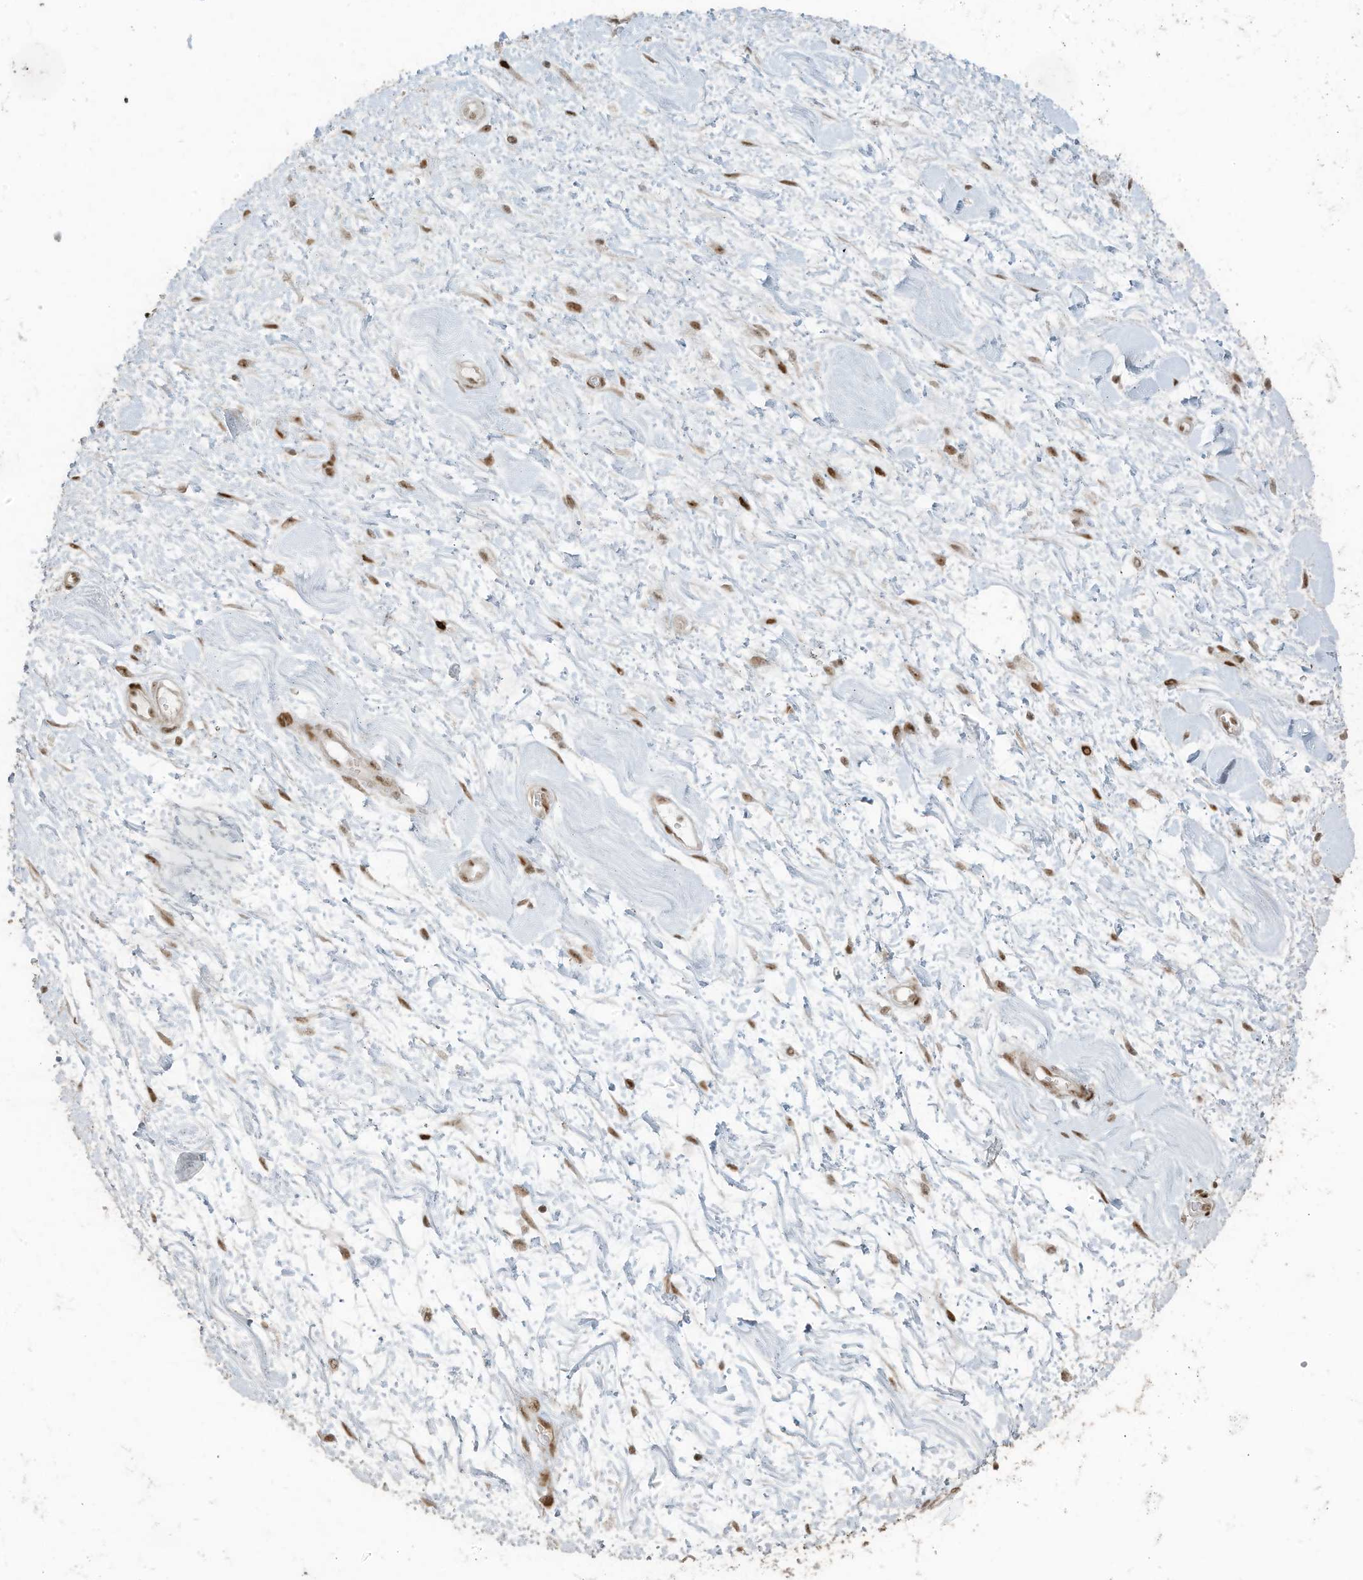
{"staining": {"intensity": "moderate", "quantity": ">75%", "location": "nuclear"}, "tissue": "soft tissue", "cell_type": "Chondrocytes", "image_type": "normal", "snomed": [{"axis": "morphology", "description": "Normal tissue, NOS"}, {"axis": "morphology", "description": "Adenocarcinoma, NOS"}, {"axis": "topography", "description": "Pancreas"}, {"axis": "topography", "description": "Peripheral nerve tissue"}], "caption": "Protein staining displays moderate nuclear staining in about >75% of chondrocytes in benign soft tissue. (Stains: DAB (3,3'-diaminobenzidine) in brown, nuclei in blue, Microscopy: brightfield microscopy at high magnification).", "gene": "PCNP", "patient": {"sex": "male", "age": 59}}